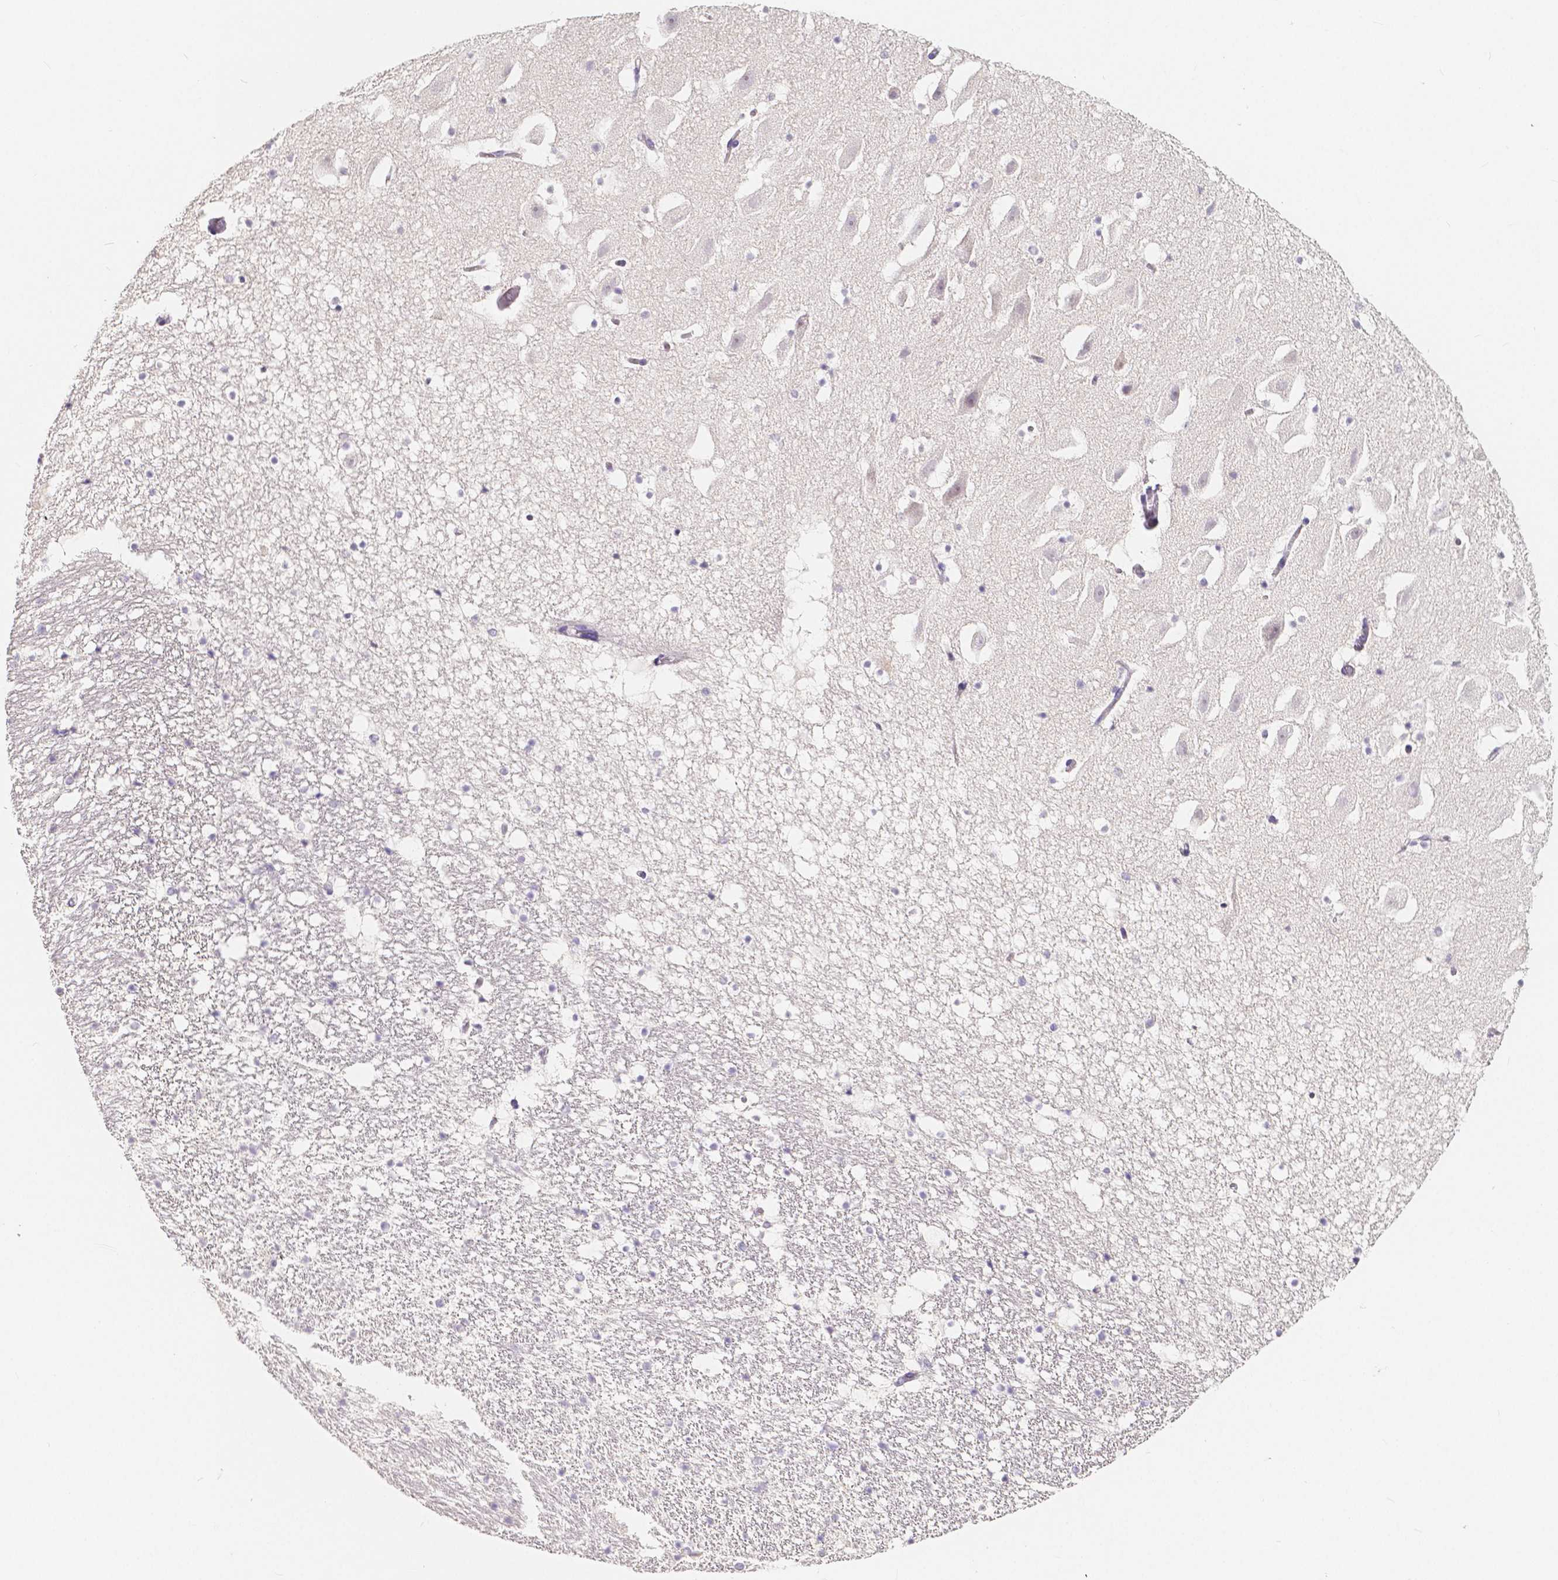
{"staining": {"intensity": "negative", "quantity": "none", "location": "none"}, "tissue": "hippocampus", "cell_type": "Glial cells", "image_type": "normal", "snomed": [{"axis": "morphology", "description": "Normal tissue, NOS"}, {"axis": "topography", "description": "Hippocampus"}], "caption": "Immunohistochemistry of benign human hippocampus displays no expression in glial cells. (DAB (3,3'-diaminobenzidine) immunohistochemistry with hematoxylin counter stain).", "gene": "ACP5", "patient": {"sex": "male", "age": 26}}